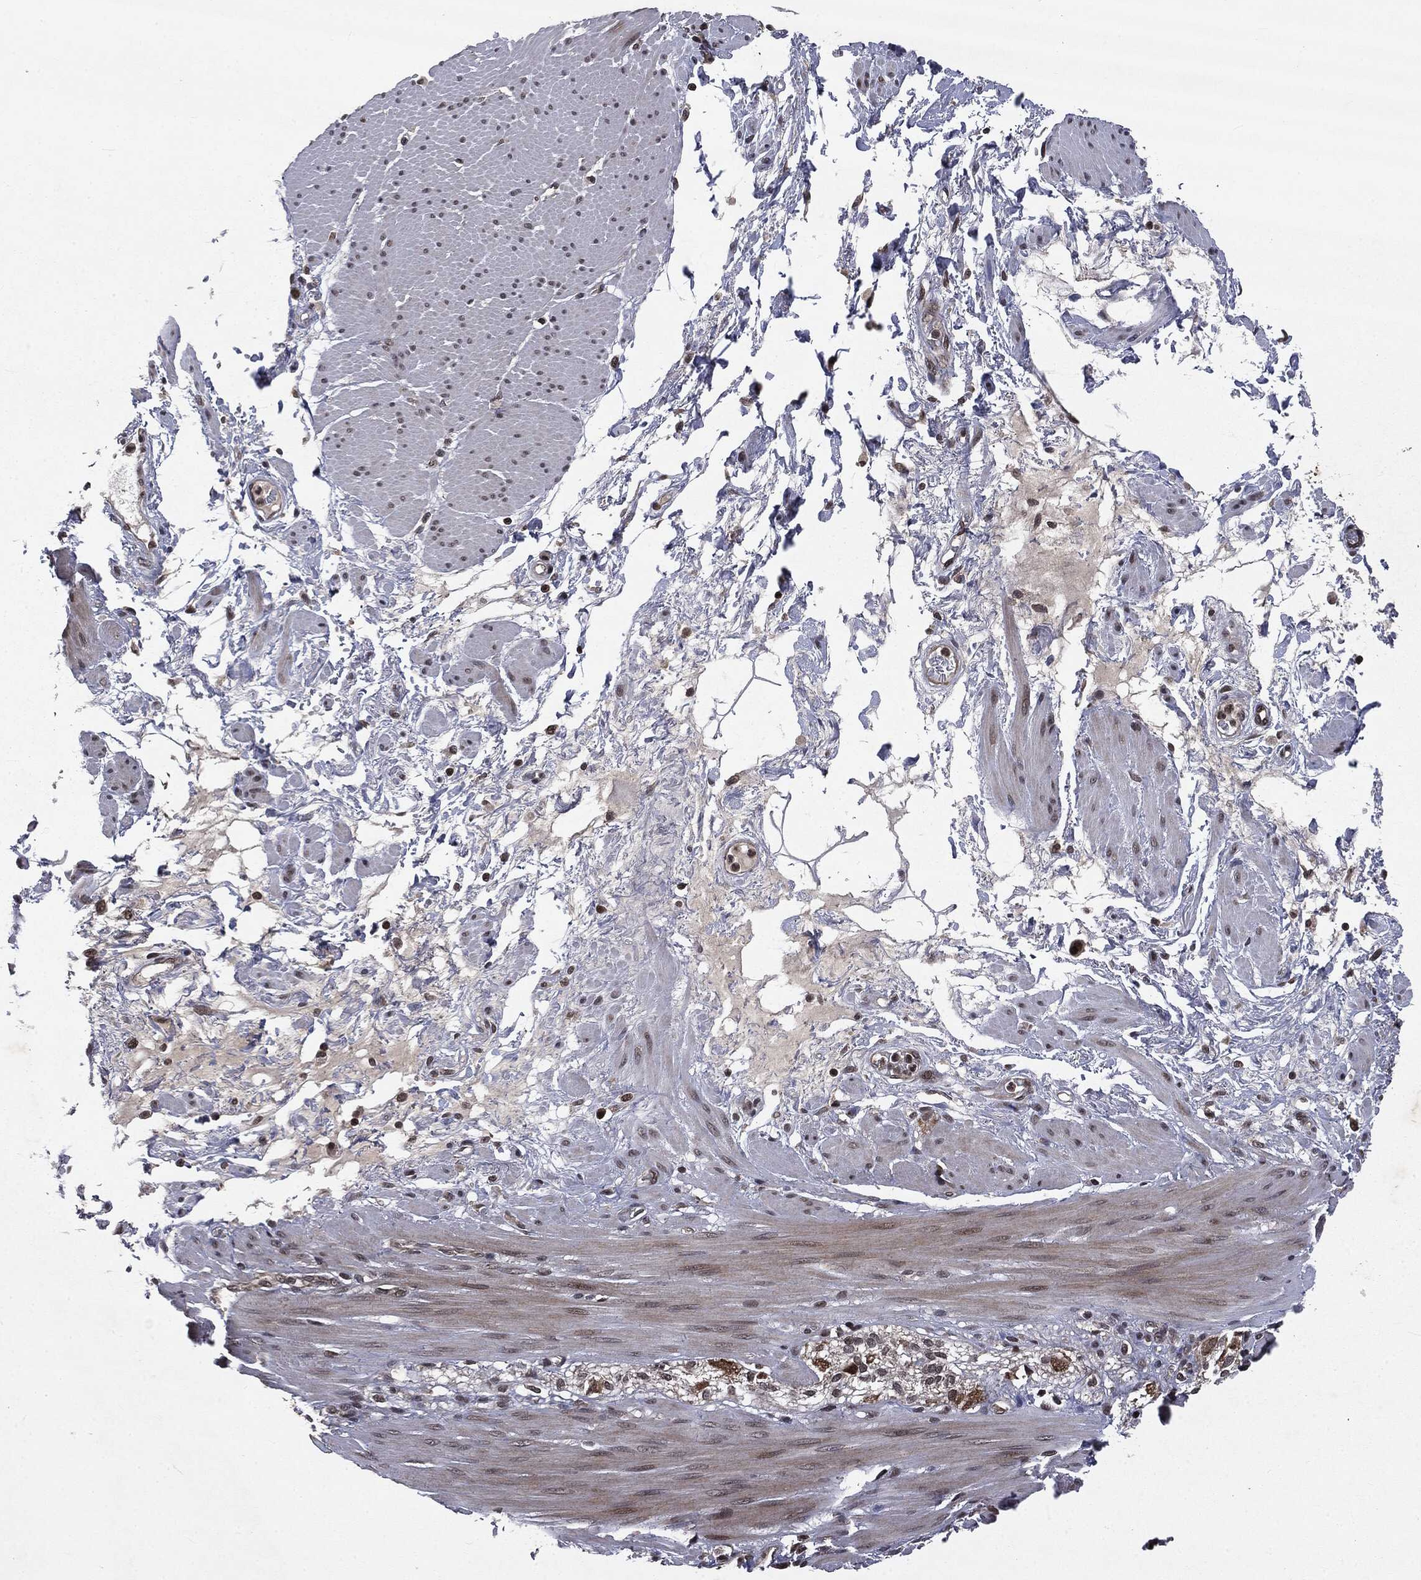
{"staining": {"intensity": "moderate", "quantity": "25%-75%", "location": "nuclear"}, "tissue": "smooth muscle", "cell_type": "Smooth muscle cells", "image_type": "normal", "snomed": [{"axis": "morphology", "description": "Normal tissue, NOS"}, {"axis": "topography", "description": "Smooth muscle"}, {"axis": "topography", "description": "Anal"}], "caption": "Normal smooth muscle exhibits moderate nuclear expression in approximately 25%-75% of smooth muscle cells, visualized by immunohistochemistry.", "gene": "STAU2", "patient": {"sex": "male", "age": 83}}